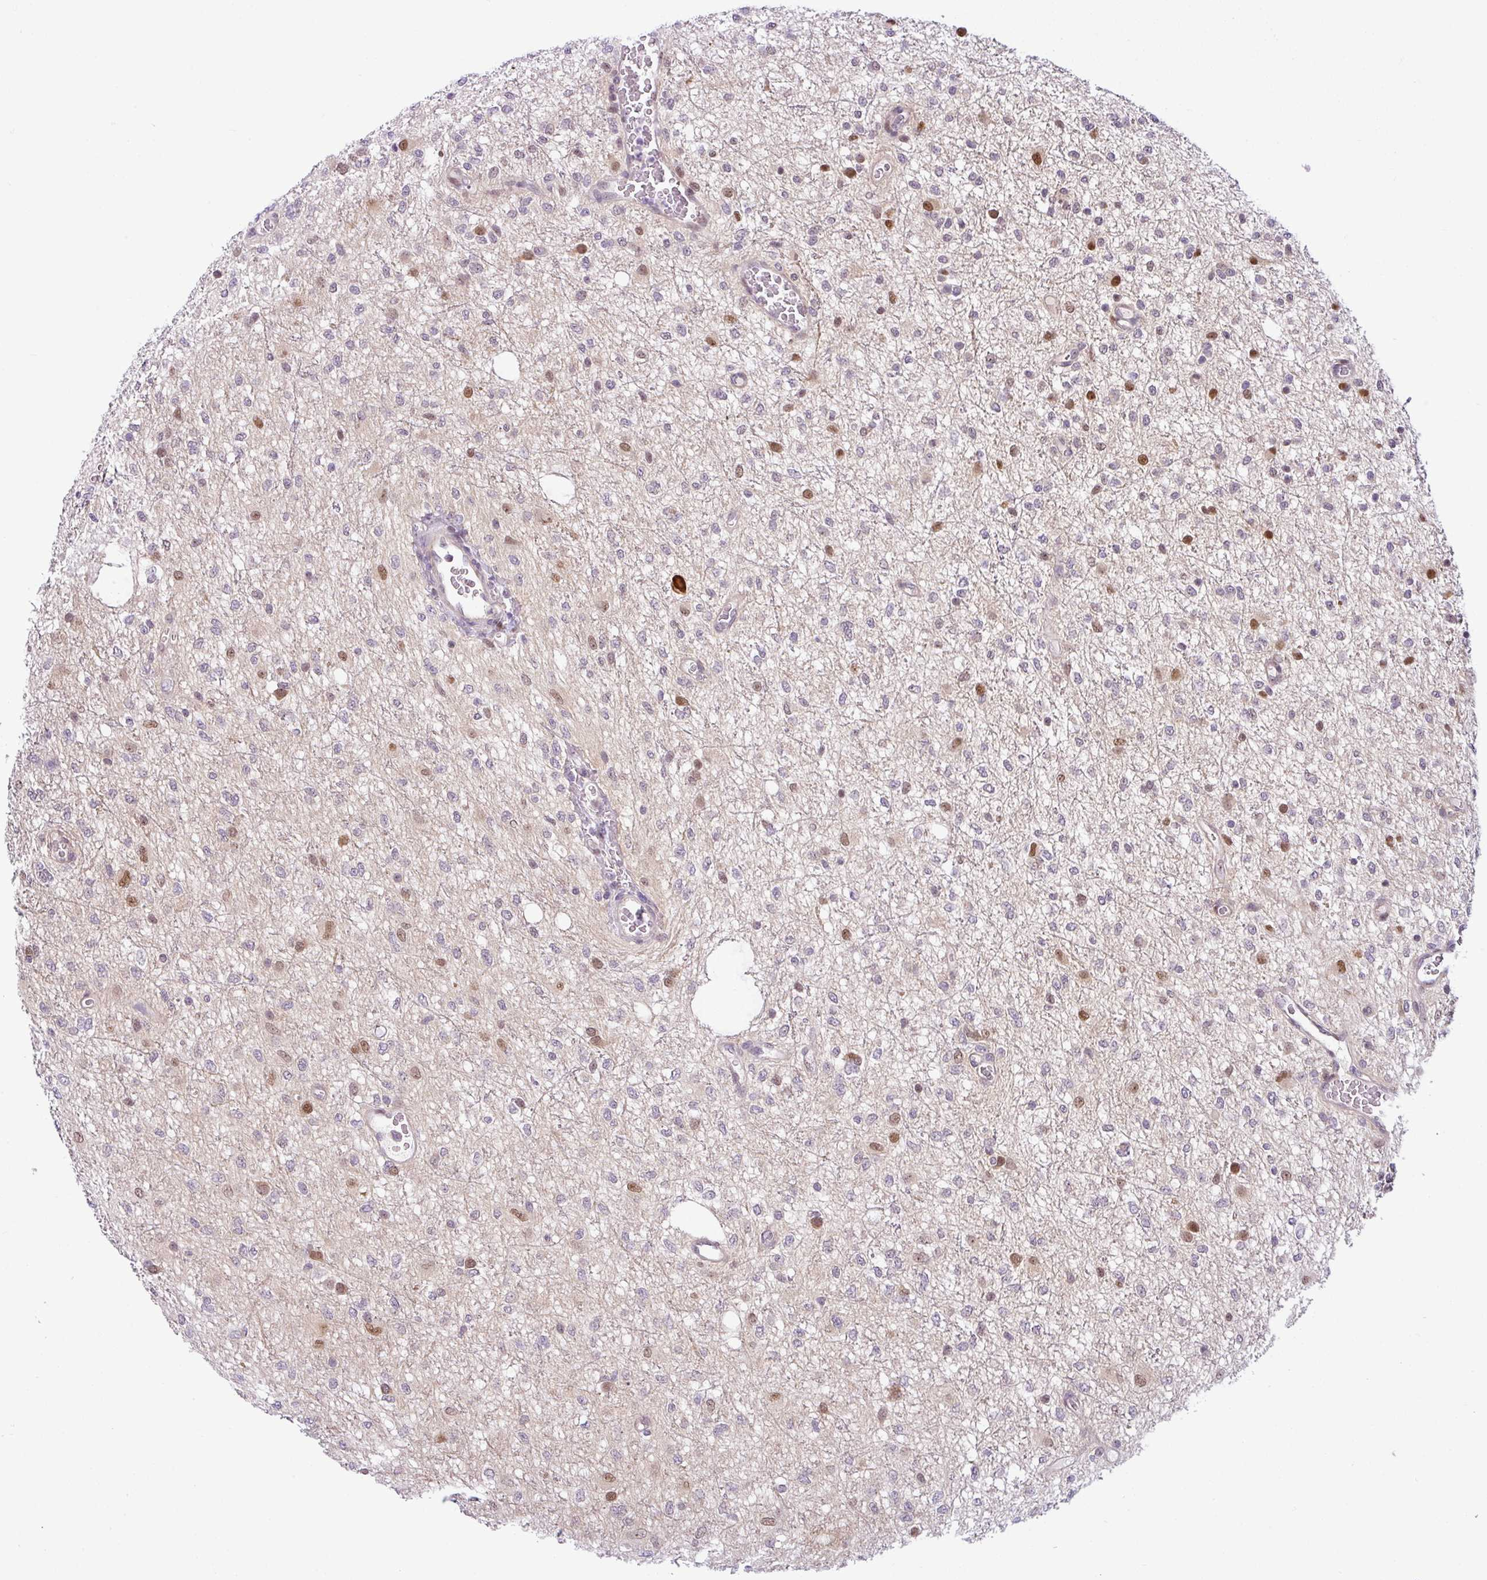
{"staining": {"intensity": "moderate", "quantity": "<25%", "location": "nuclear"}, "tissue": "glioma", "cell_type": "Tumor cells", "image_type": "cancer", "snomed": [{"axis": "morphology", "description": "Glioma, malignant, Low grade"}, {"axis": "topography", "description": "Cerebellum"}], "caption": "Glioma stained with IHC demonstrates moderate nuclear expression in approximately <25% of tumor cells.", "gene": "NDUFB2", "patient": {"sex": "female", "age": 5}}